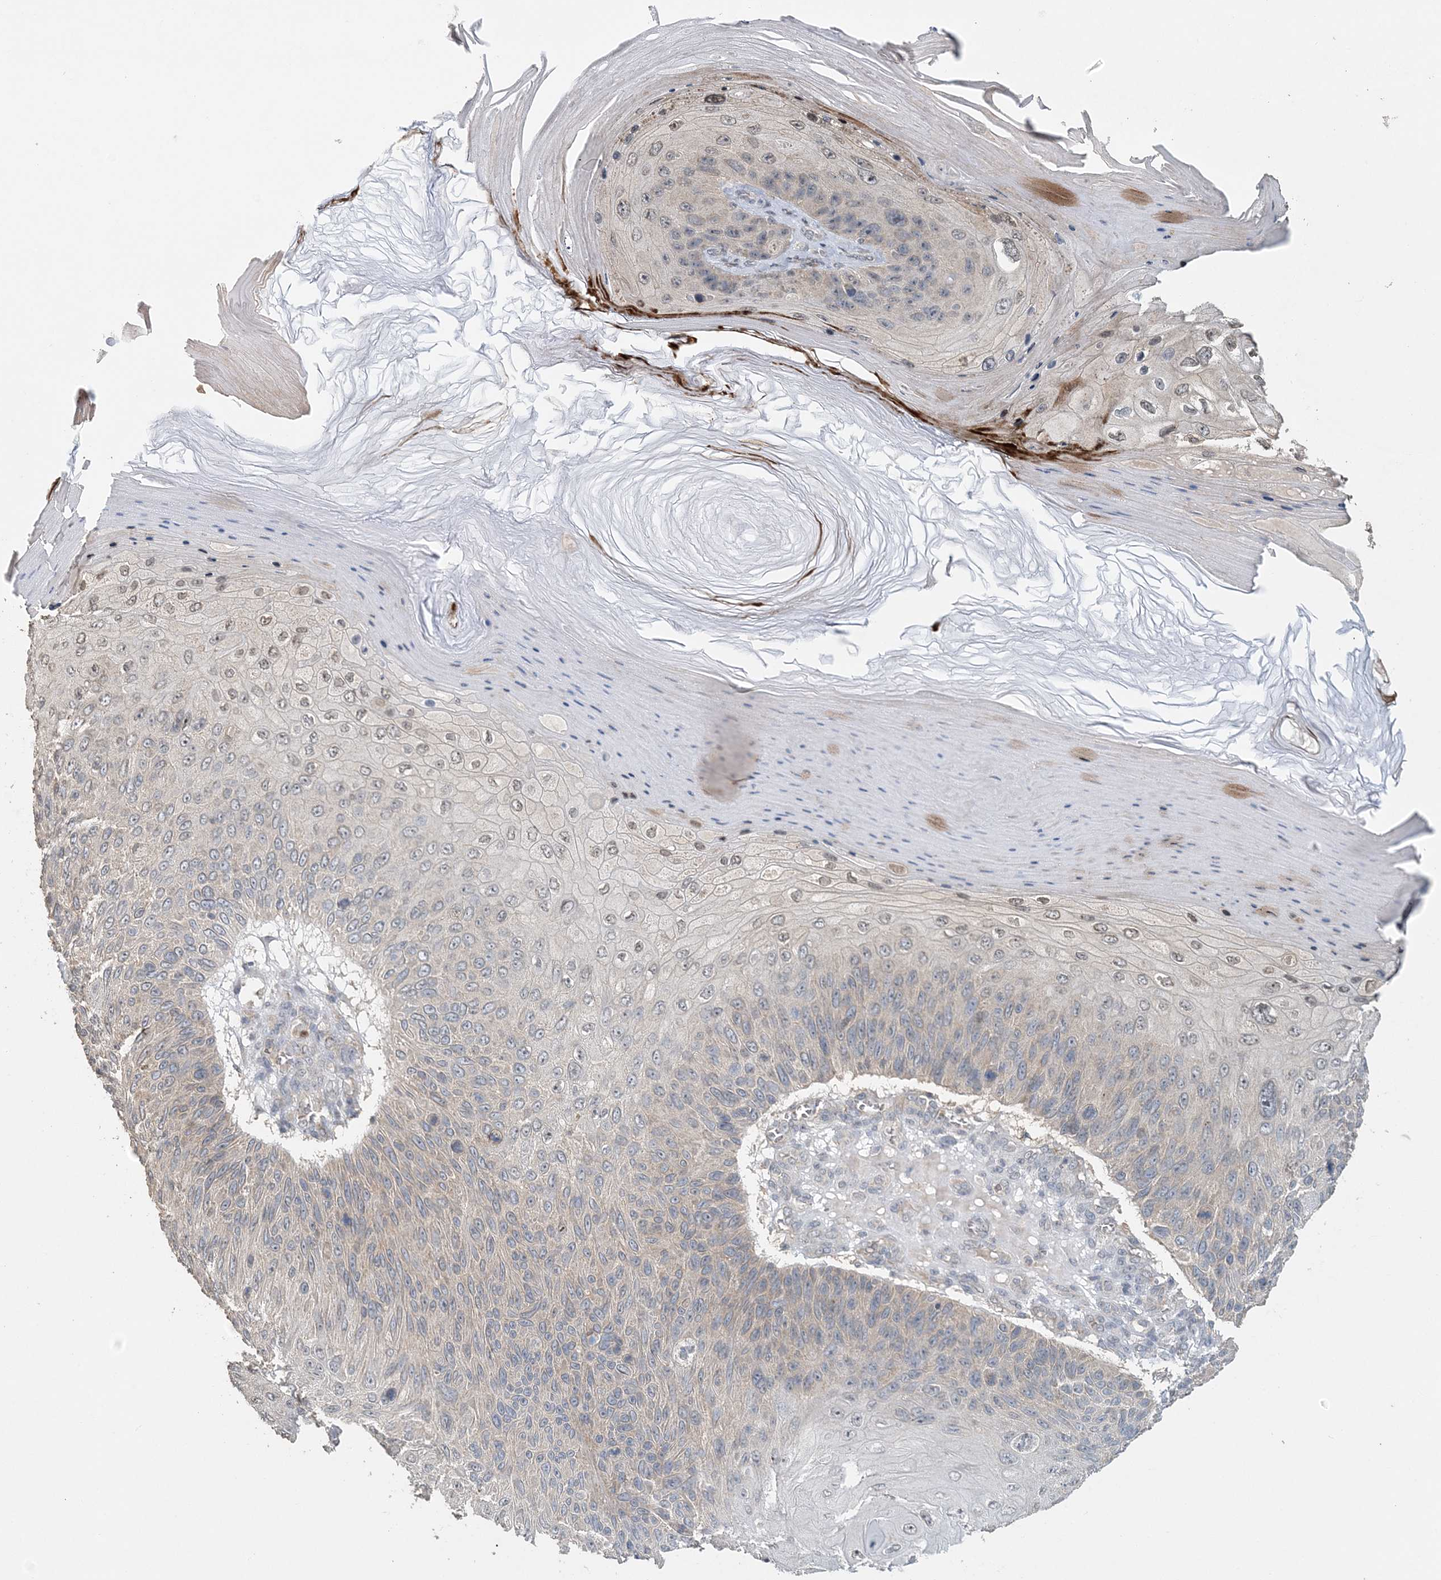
{"staining": {"intensity": "weak", "quantity": "<25%", "location": "nuclear"}, "tissue": "skin cancer", "cell_type": "Tumor cells", "image_type": "cancer", "snomed": [{"axis": "morphology", "description": "Squamous cell carcinoma, NOS"}, {"axis": "topography", "description": "Skin"}], "caption": "Immunohistochemistry (IHC) of squamous cell carcinoma (skin) exhibits no staining in tumor cells.", "gene": "FAM110A", "patient": {"sex": "female", "age": 88}}